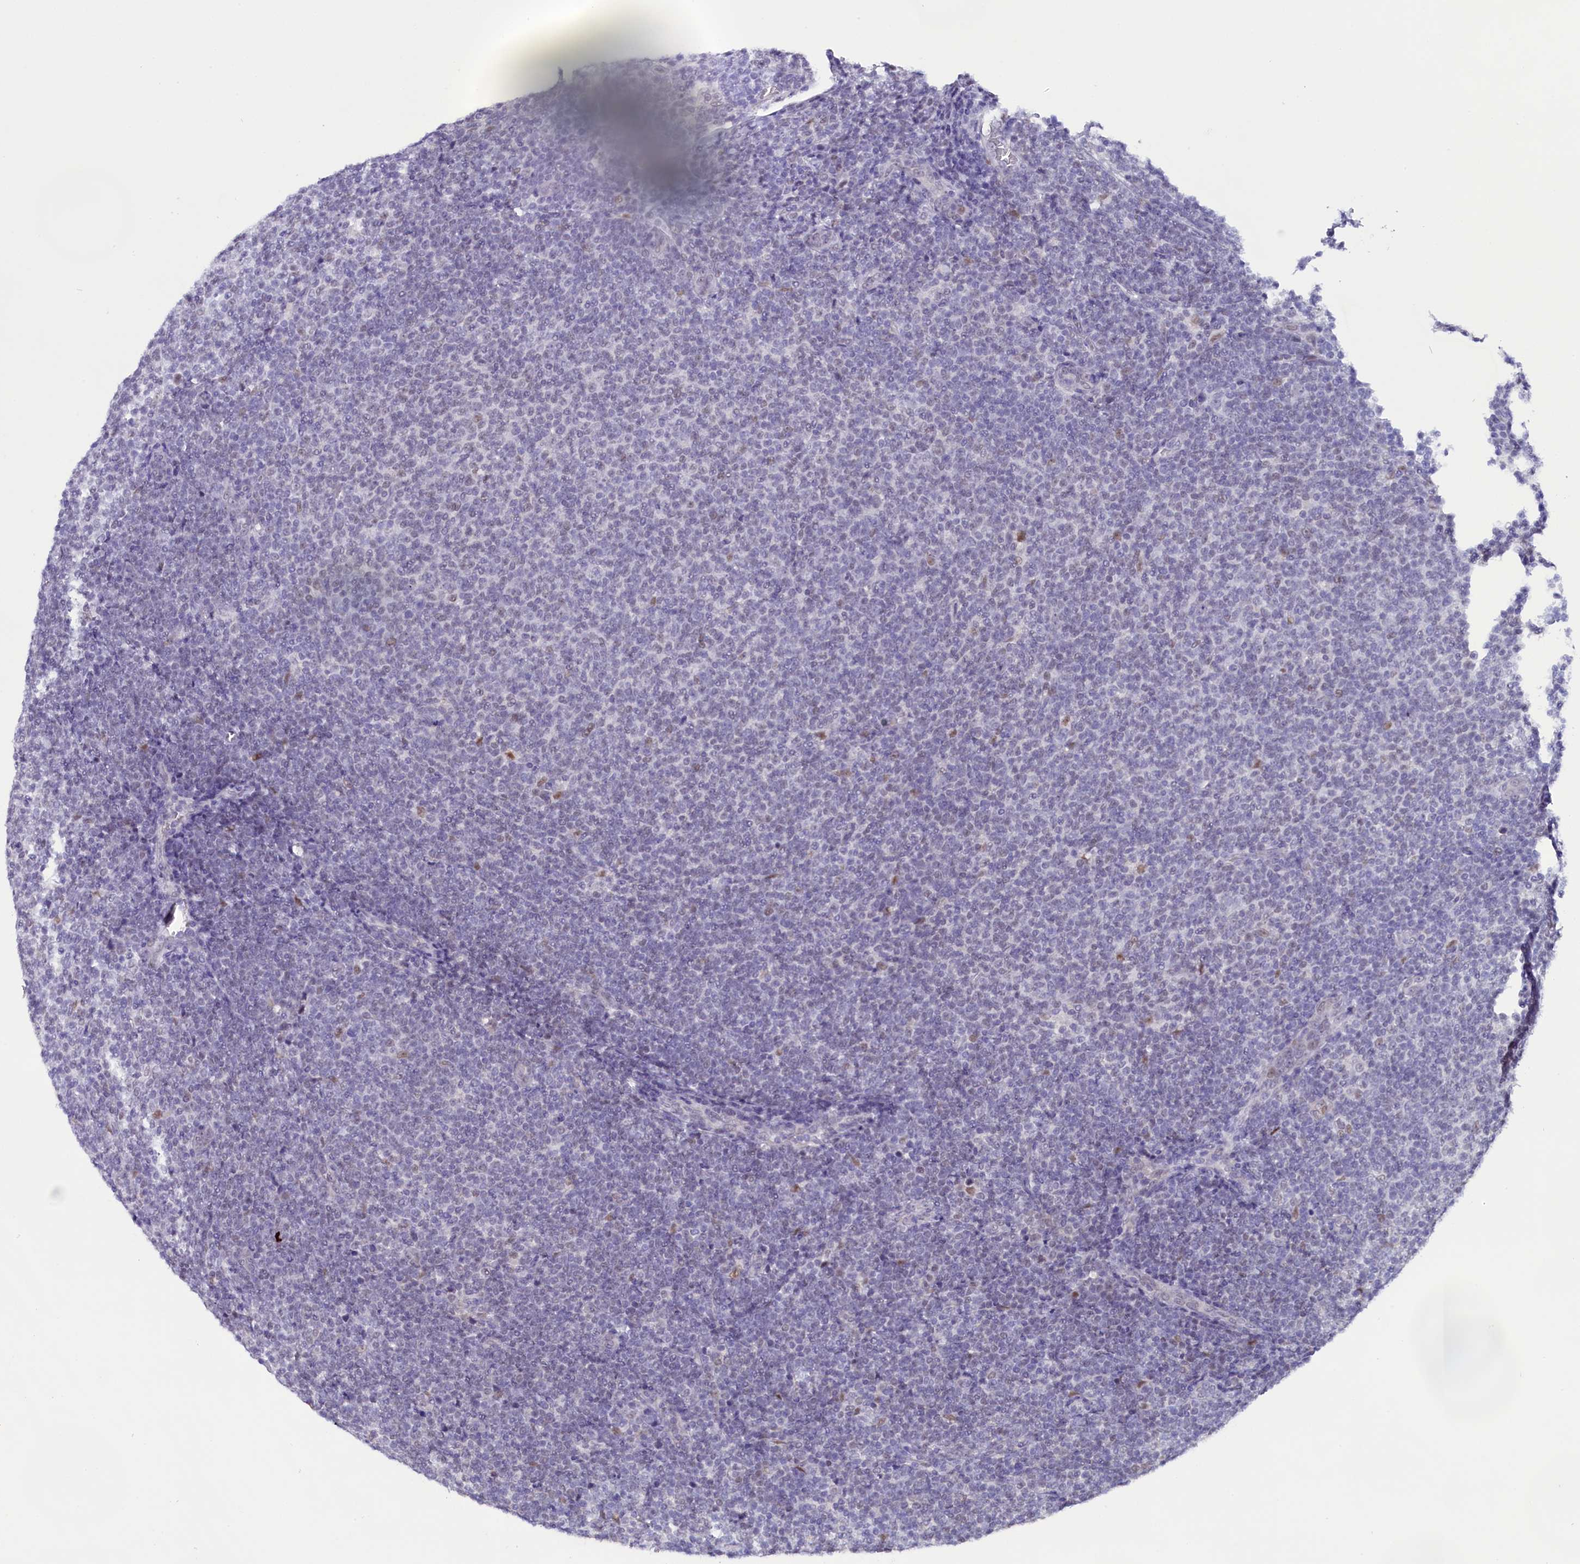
{"staining": {"intensity": "negative", "quantity": "none", "location": "none"}, "tissue": "lymphoma", "cell_type": "Tumor cells", "image_type": "cancer", "snomed": [{"axis": "morphology", "description": "Malignant lymphoma, non-Hodgkin's type, Low grade"}, {"axis": "topography", "description": "Lymph node"}], "caption": "This is an IHC image of human malignant lymphoma, non-Hodgkin's type (low-grade). There is no staining in tumor cells.", "gene": "OSGEP", "patient": {"sex": "male", "age": 66}}